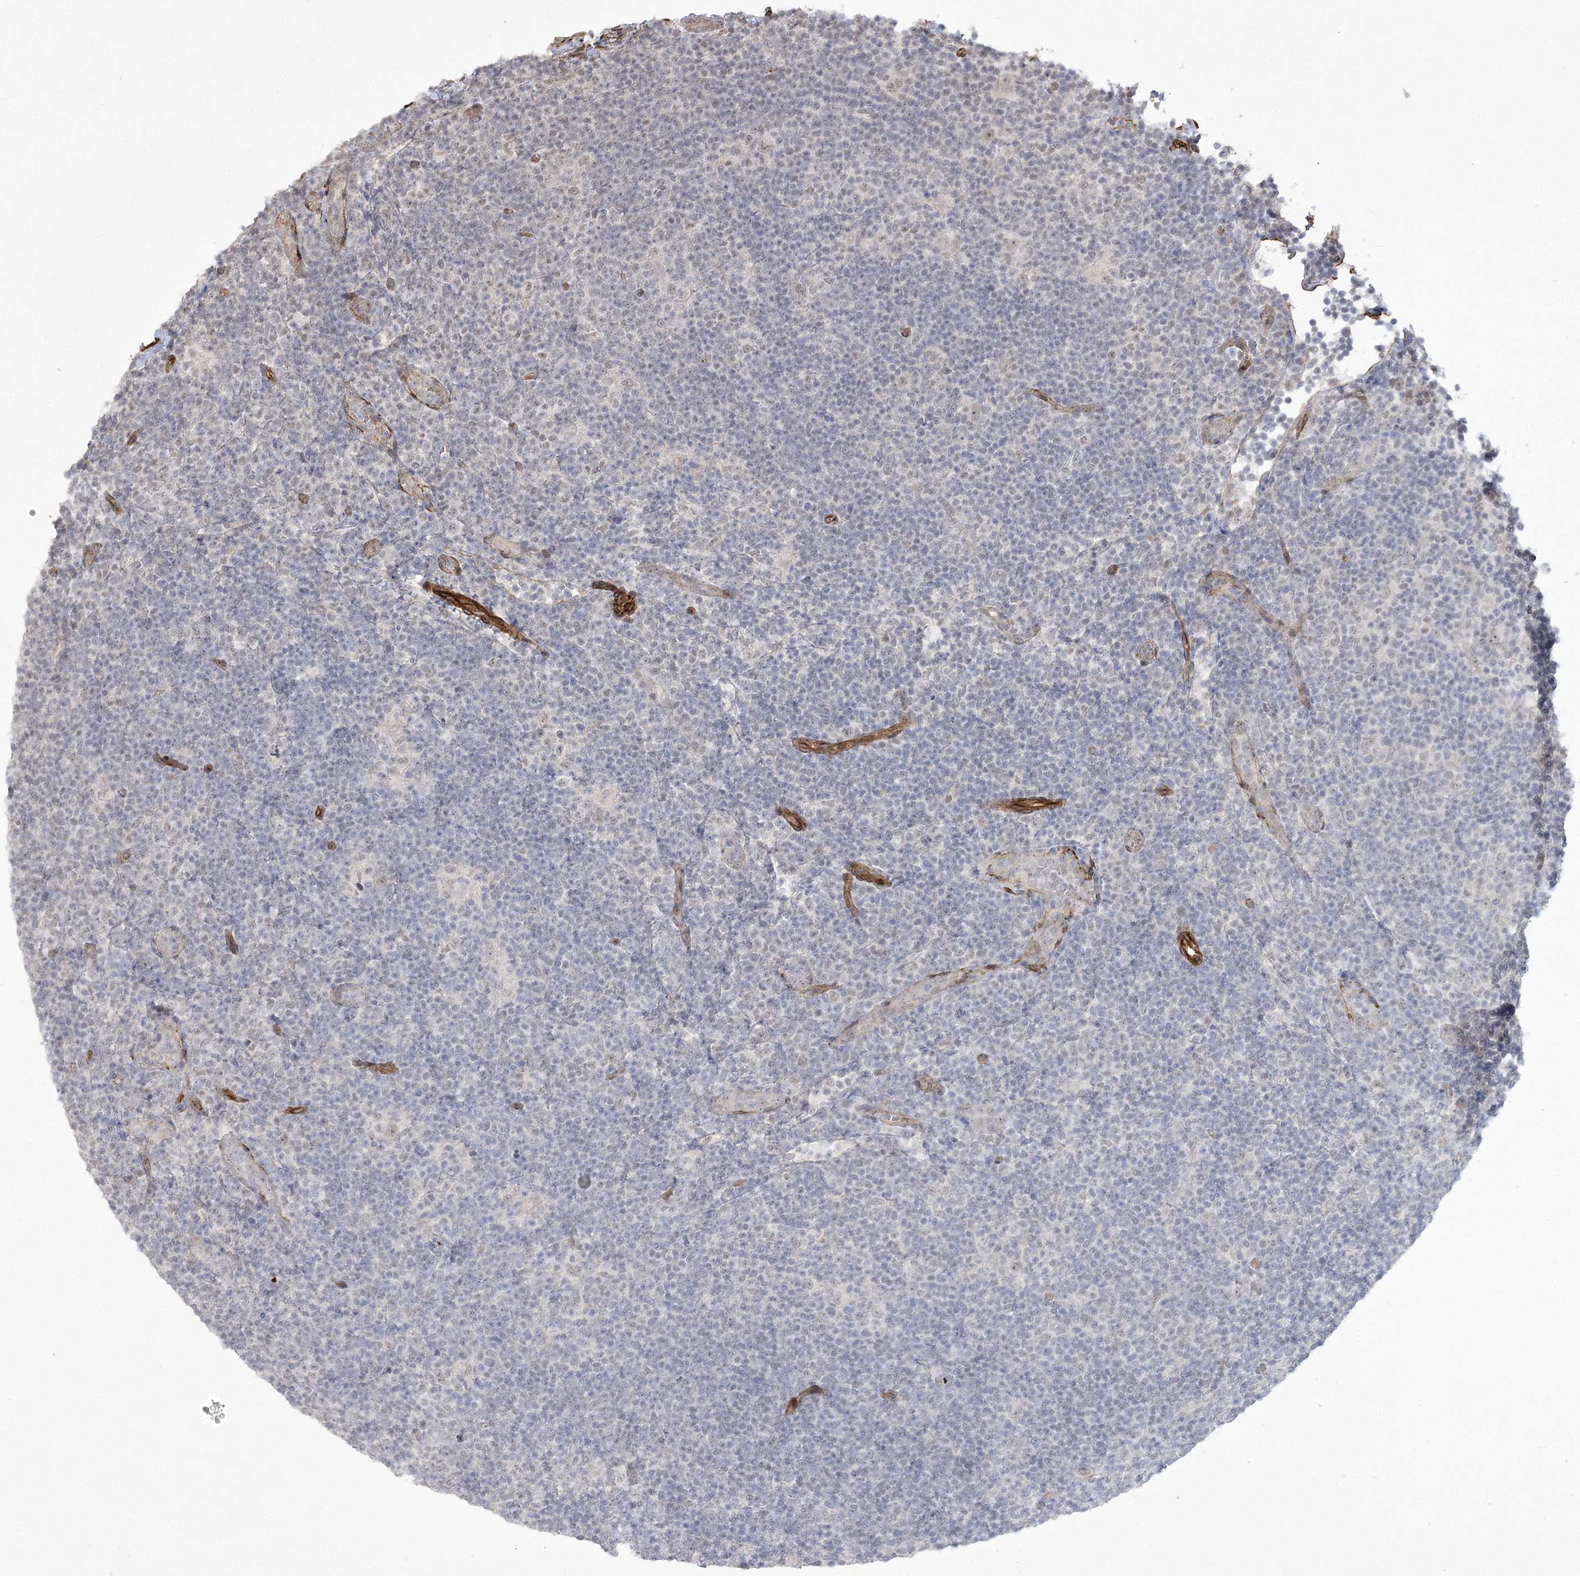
{"staining": {"intensity": "weak", "quantity": "25%-75%", "location": "nuclear"}, "tissue": "lymphoma", "cell_type": "Tumor cells", "image_type": "cancer", "snomed": [{"axis": "morphology", "description": "Hodgkin's disease, NOS"}, {"axis": "topography", "description": "Lymph node"}], "caption": "Lymphoma was stained to show a protein in brown. There is low levels of weak nuclear staining in approximately 25%-75% of tumor cells. (Brightfield microscopy of DAB IHC at high magnification).", "gene": "AMTN", "patient": {"sex": "female", "age": 57}}